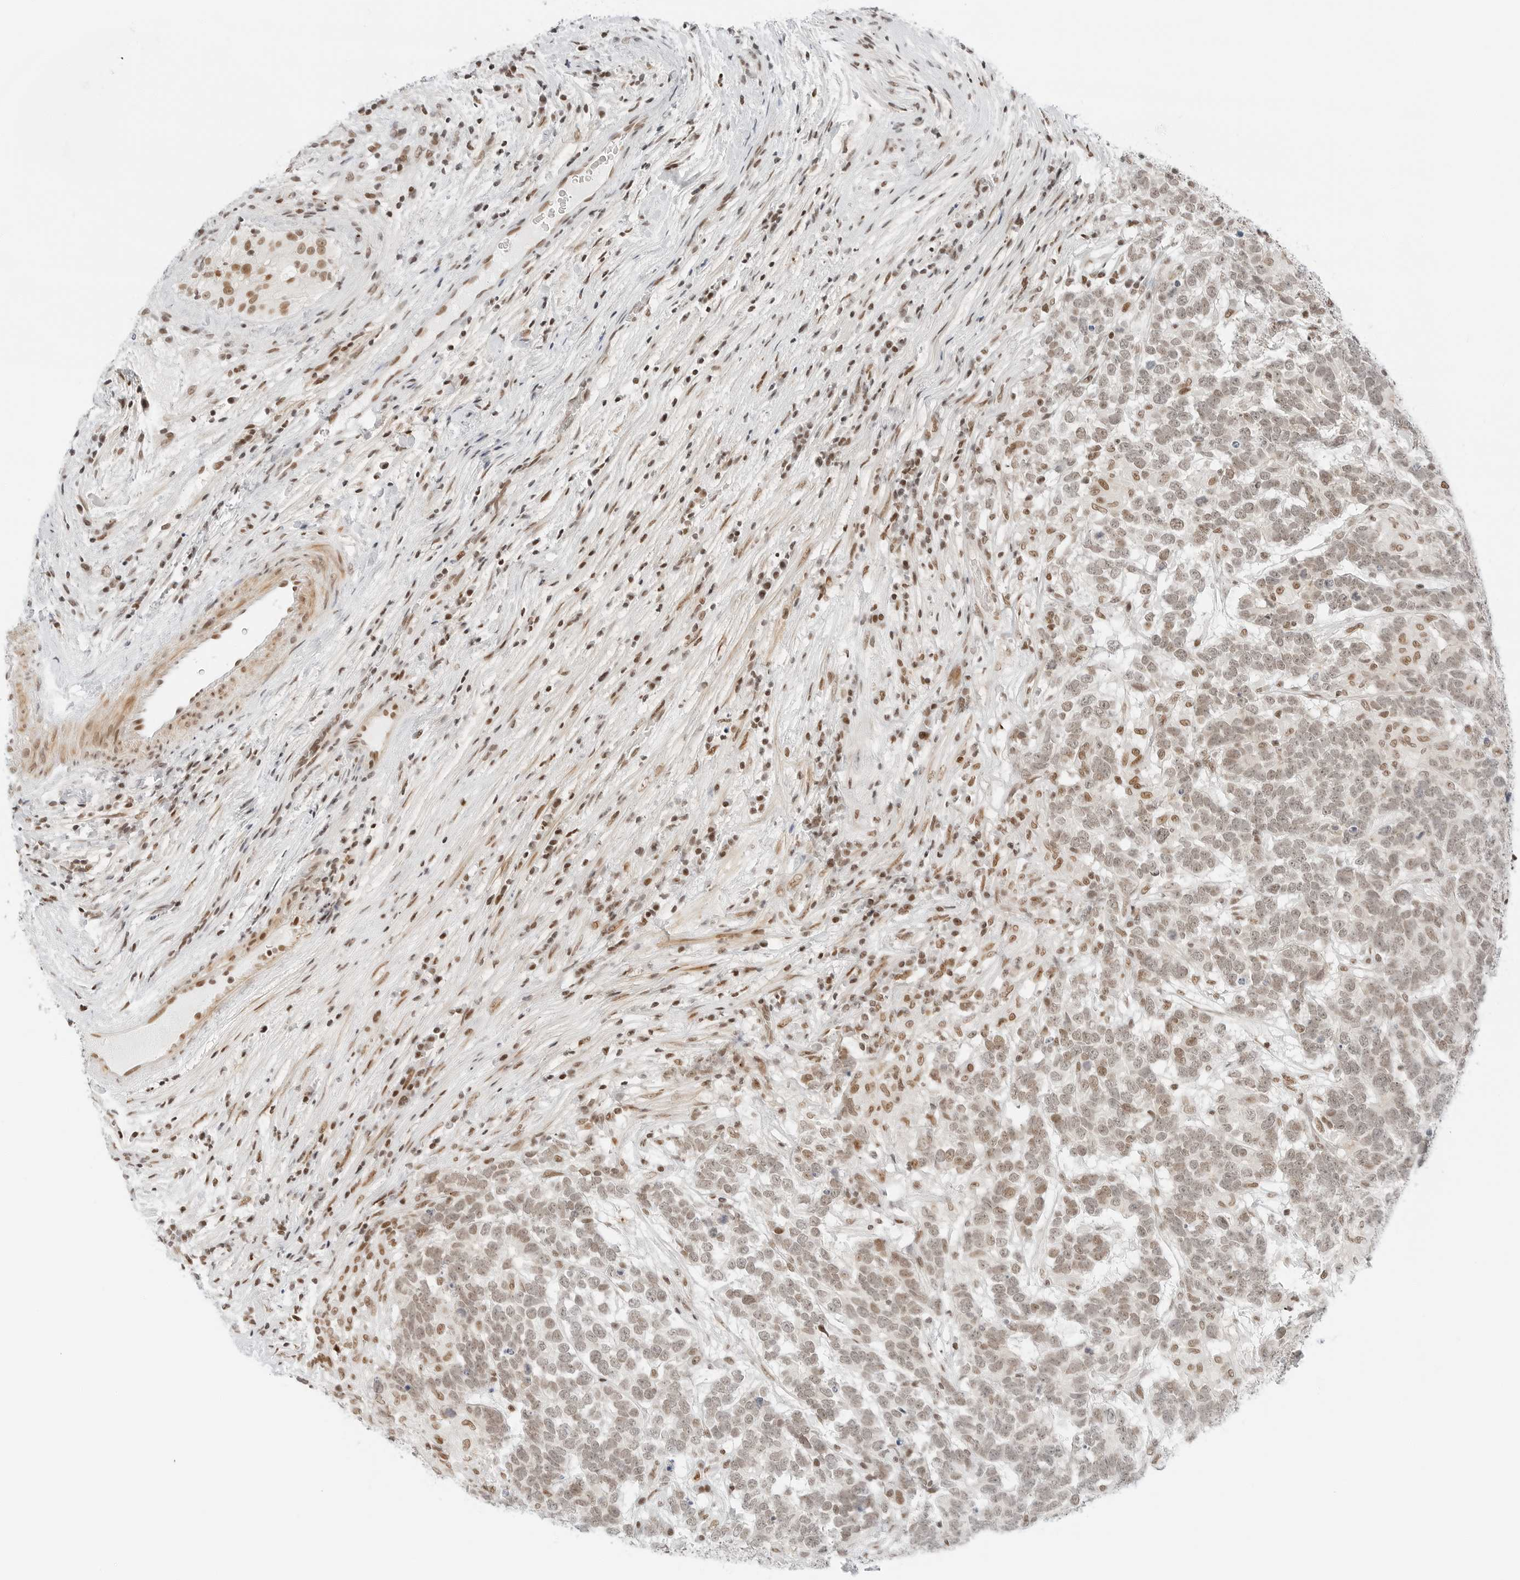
{"staining": {"intensity": "weak", "quantity": ">75%", "location": "nuclear"}, "tissue": "testis cancer", "cell_type": "Tumor cells", "image_type": "cancer", "snomed": [{"axis": "morphology", "description": "Carcinoma, Embryonal, NOS"}, {"axis": "topography", "description": "Testis"}], "caption": "Weak nuclear protein positivity is seen in about >75% of tumor cells in testis cancer (embryonal carcinoma).", "gene": "CRTC2", "patient": {"sex": "male", "age": 26}}